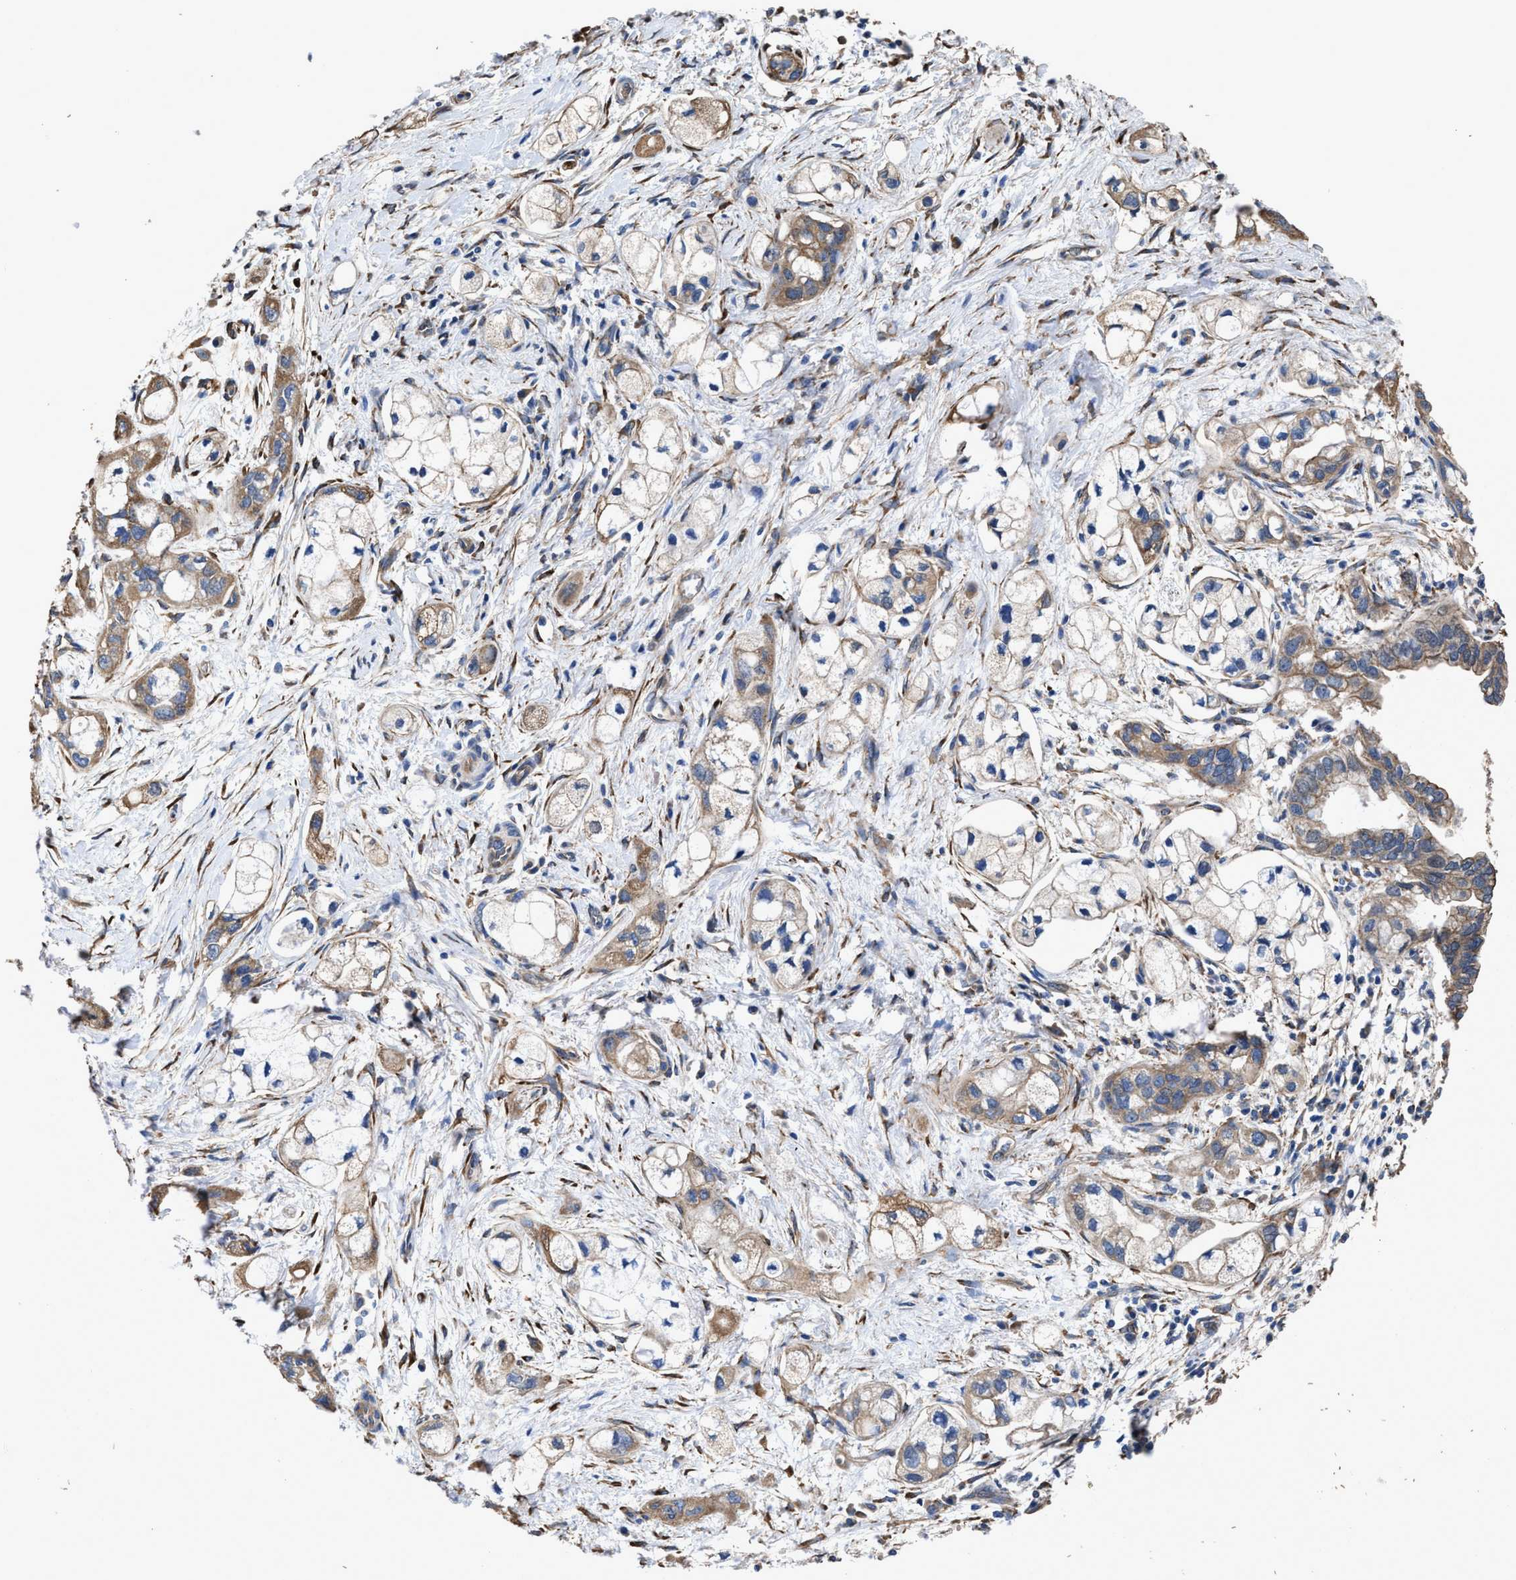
{"staining": {"intensity": "moderate", "quantity": ">75%", "location": "cytoplasmic/membranous"}, "tissue": "pancreatic cancer", "cell_type": "Tumor cells", "image_type": "cancer", "snomed": [{"axis": "morphology", "description": "Adenocarcinoma, NOS"}, {"axis": "topography", "description": "Pancreas"}], "caption": "Moderate cytoplasmic/membranous protein positivity is identified in approximately >75% of tumor cells in adenocarcinoma (pancreatic). (IHC, brightfield microscopy, high magnification).", "gene": "IDNK", "patient": {"sex": "male", "age": 74}}